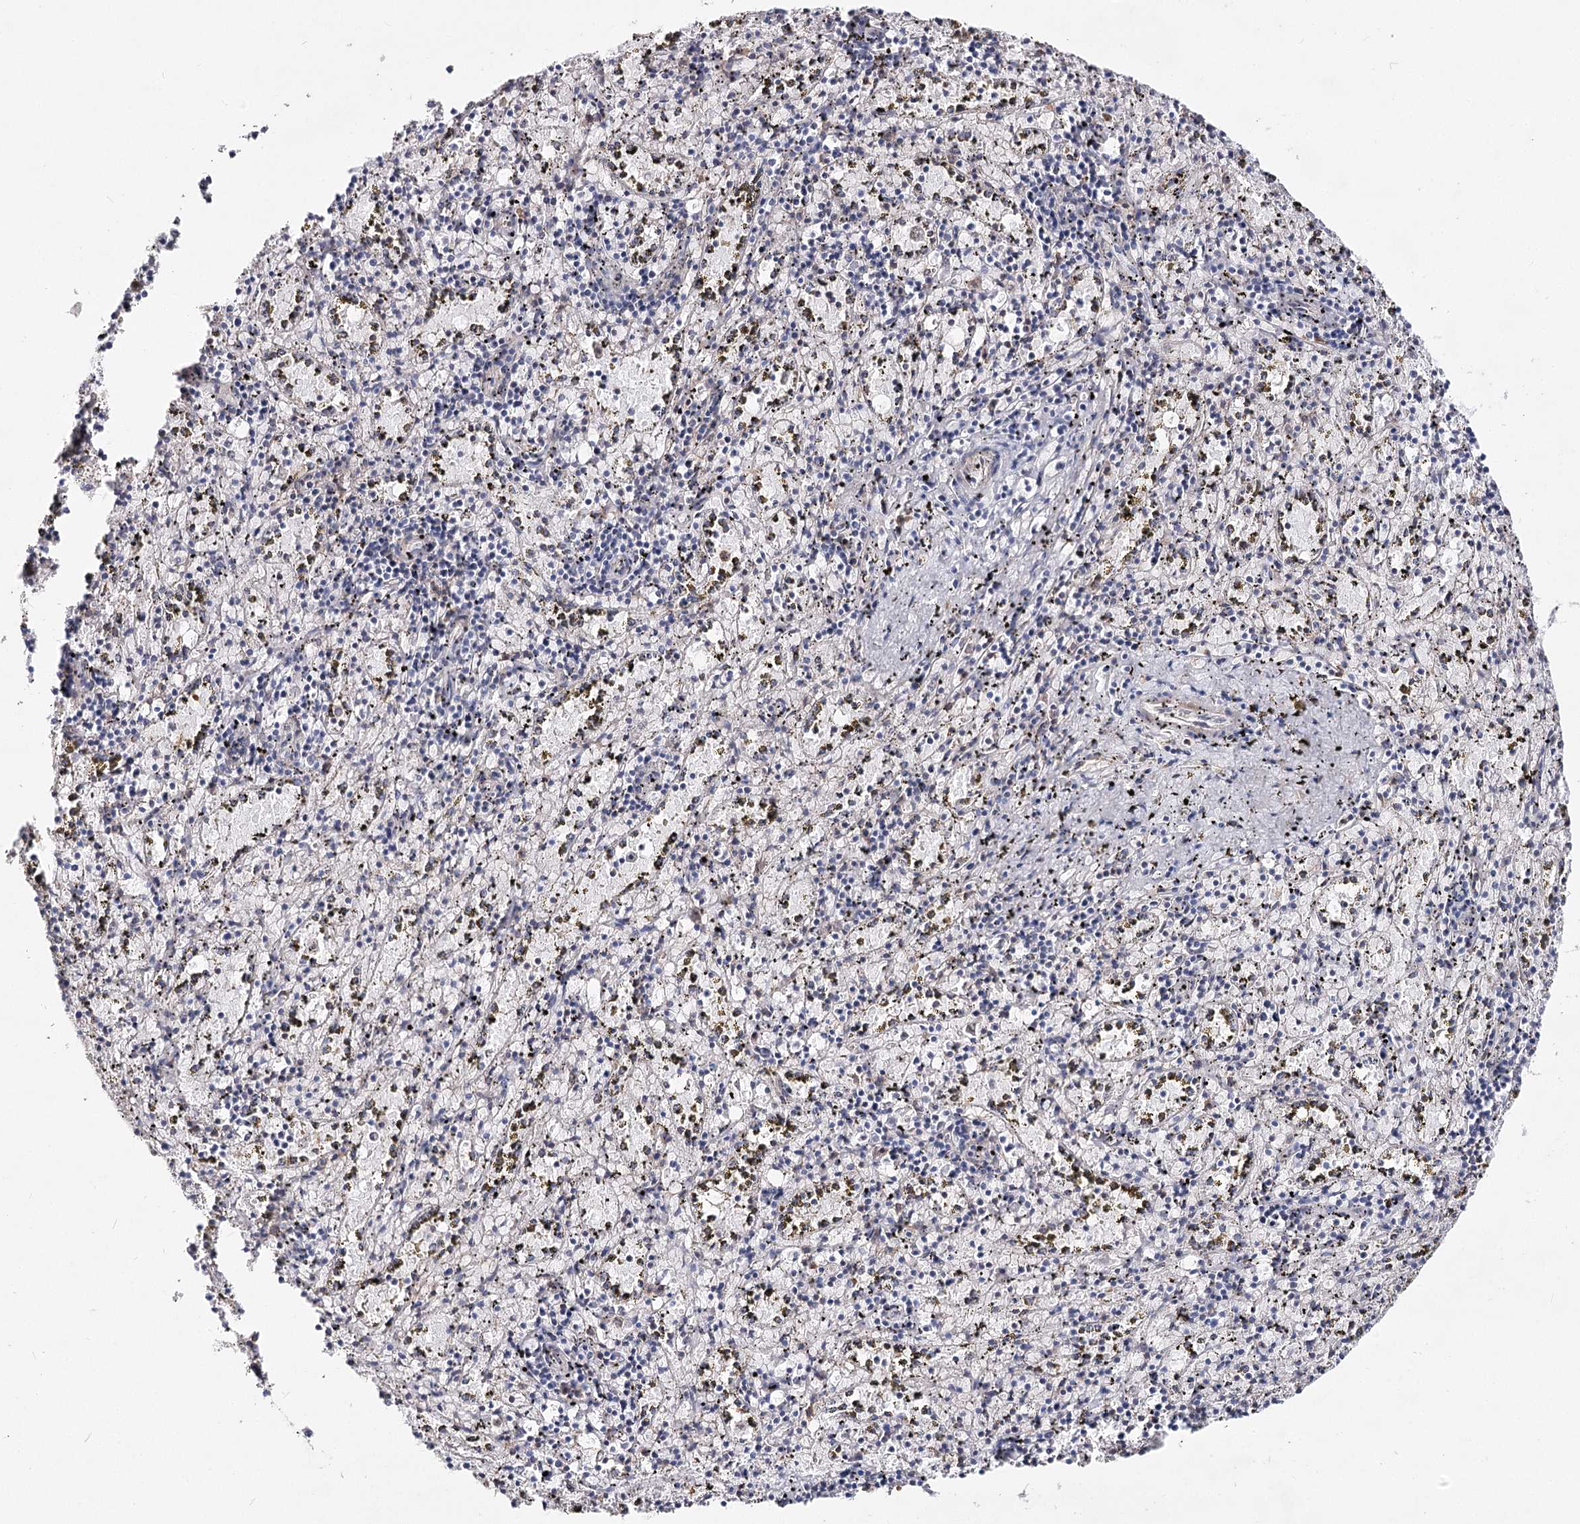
{"staining": {"intensity": "negative", "quantity": "none", "location": "none"}, "tissue": "spleen", "cell_type": "Cells in red pulp", "image_type": "normal", "snomed": [{"axis": "morphology", "description": "Normal tissue, NOS"}, {"axis": "topography", "description": "Spleen"}], "caption": "Spleen stained for a protein using IHC reveals no expression cells in red pulp.", "gene": "TMEM218", "patient": {"sex": "male", "age": 11}}